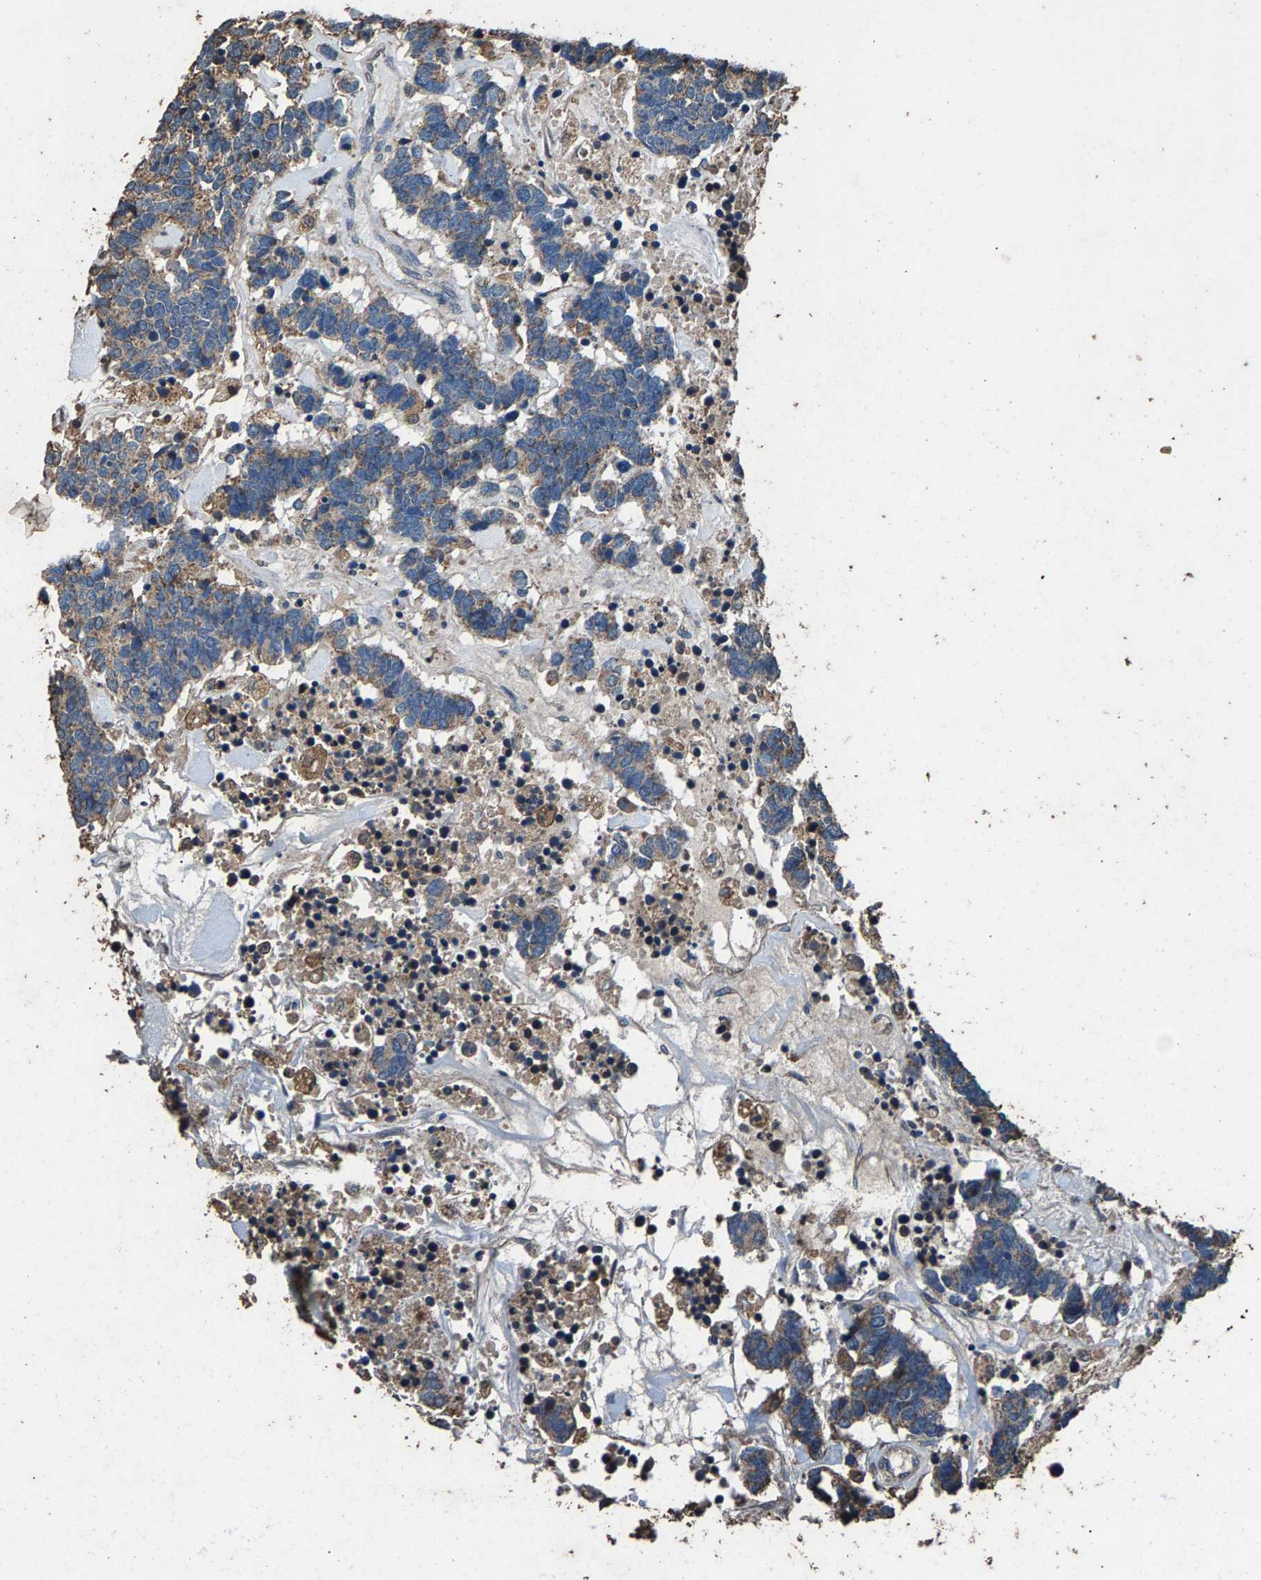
{"staining": {"intensity": "weak", "quantity": "25%-75%", "location": "cytoplasmic/membranous"}, "tissue": "carcinoid", "cell_type": "Tumor cells", "image_type": "cancer", "snomed": [{"axis": "morphology", "description": "Carcinoma, NOS"}, {"axis": "morphology", "description": "Carcinoid, malignant, NOS"}, {"axis": "topography", "description": "Urinary bladder"}], "caption": "Carcinoid stained for a protein displays weak cytoplasmic/membranous positivity in tumor cells. The staining was performed using DAB (3,3'-diaminobenzidine), with brown indicating positive protein expression. Nuclei are stained blue with hematoxylin.", "gene": "MRPL27", "patient": {"sex": "male", "age": 57}}